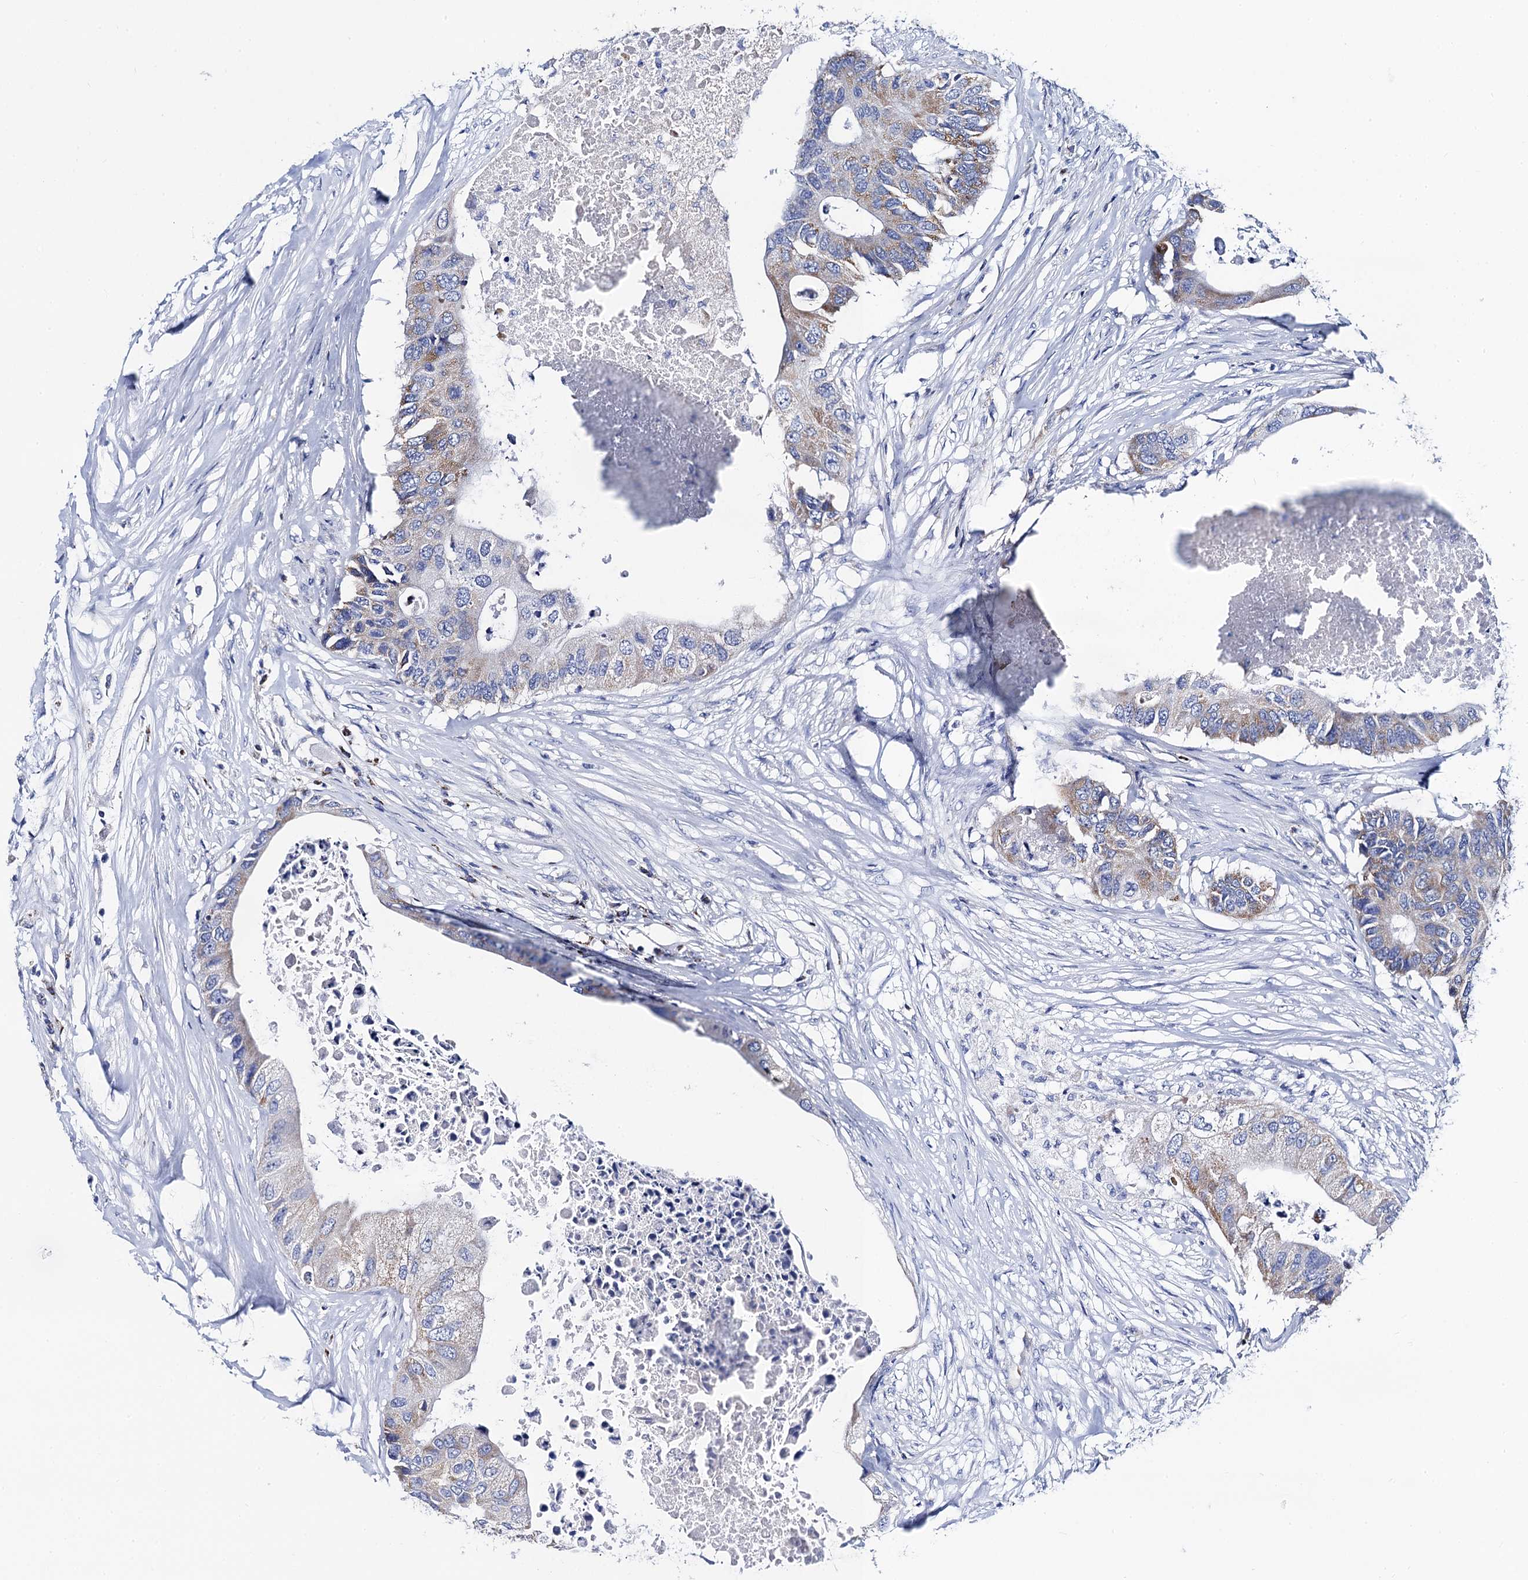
{"staining": {"intensity": "weak", "quantity": "25%-75%", "location": "cytoplasmic/membranous"}, "tissue": "colorectal cancer", "cell_type": "Tumor cells", "image_type": "cancer", "snomed": [{"axis": "morphology", "description": "Adenocarcinoma, NOS"}, {"axis": "topography", "description": "Colon"}], "caption": "This photomicrograph exhibits adenocarcinoma (colorectal) stained with IHC to label a protein in brown. The cytoplasmic/membranous of tumor cells show weak positivity for the protein. Nuclei are counter-stained blue.", "gene": "ACADSB", "patient": {"sex": "male", "age": 71}}